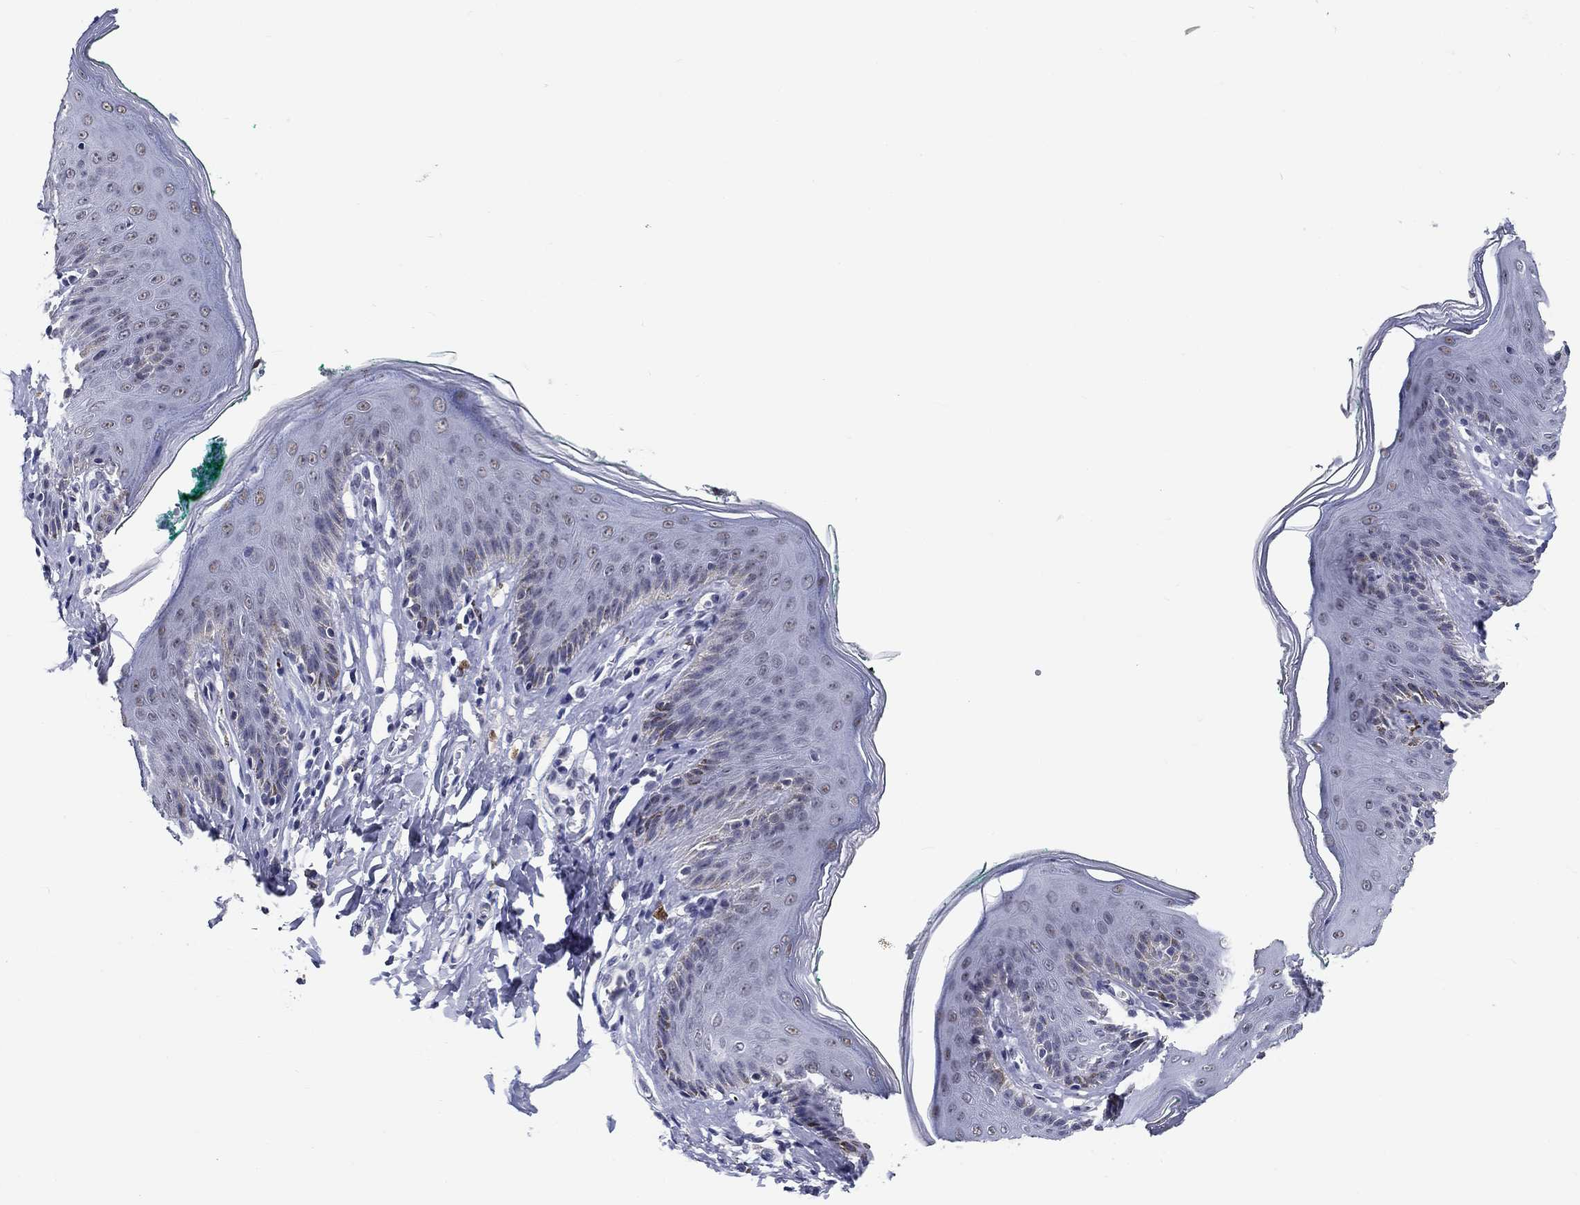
{"staining": {"intensity": "weak", "quantity": "<25%", "location": "nuclear"}, "tissue": "skin", "cell_type": "Epidermal cells", "image_type": "normal", "snomed": [{"axis": "morphology", "description": "Normal tissue, NOS"}, {"axis": "topography", "description": "Vulva"}], "caption": "A high-resolution image shows immunohistochemistry (IHC) staining of unremarkable skin, which displays no significant expression in epidermal cells.", "gene": "GRIN1", "patient": {"sex": "female", "age": 66}}